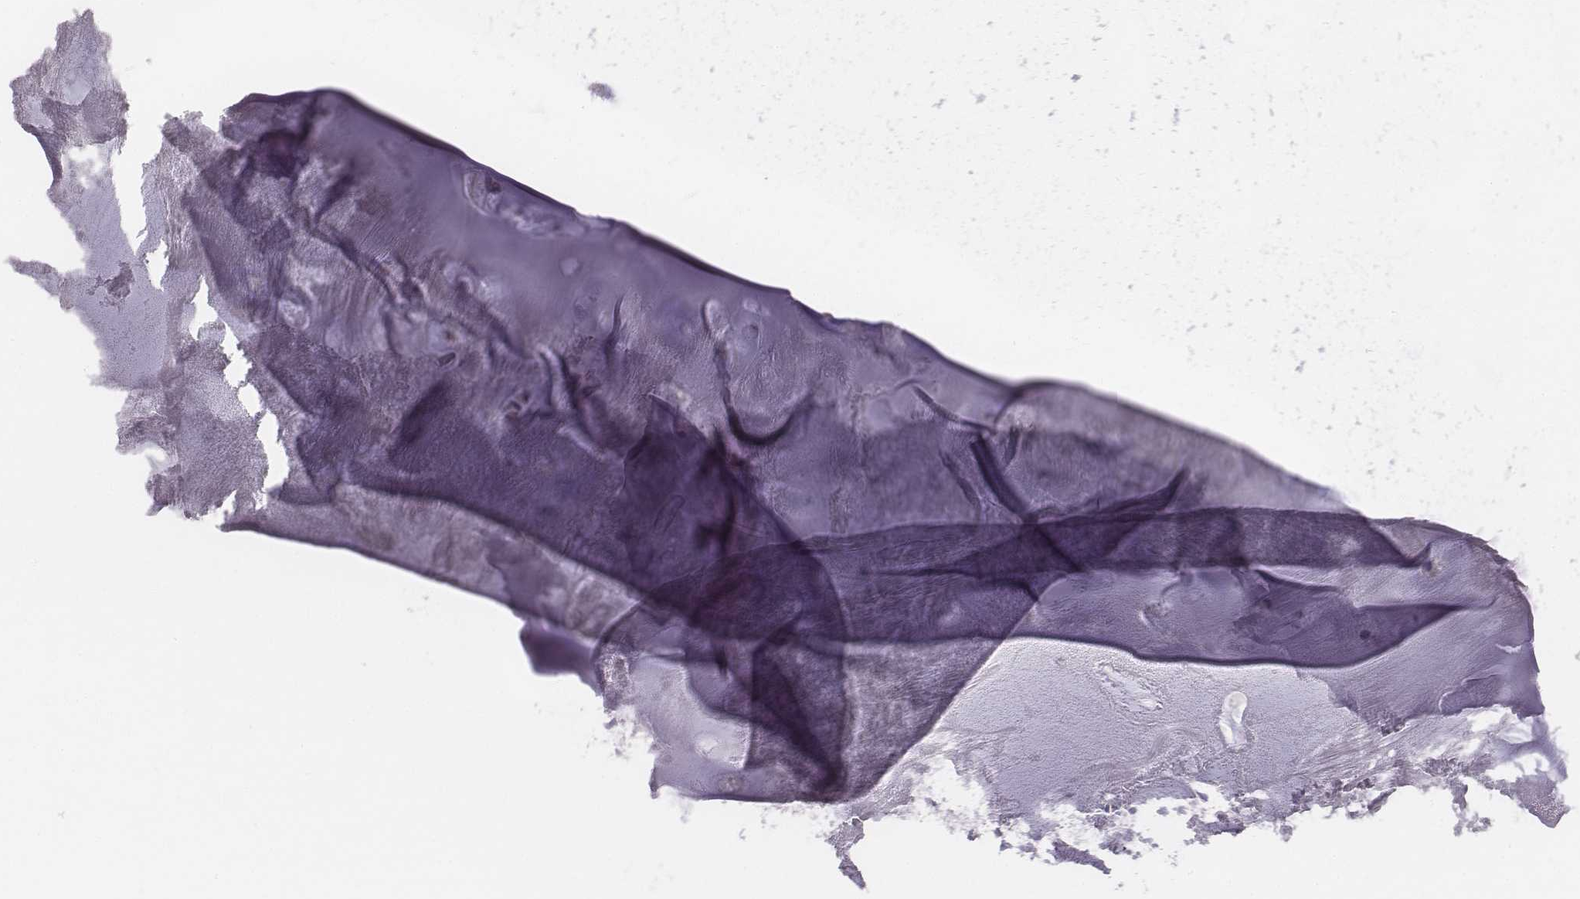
{"staining": {"intensity": "negative", "quantity": "none", "location": "none"}, "tissue": "soft tissue", "cell_type": "Chondrocytes", "image_type": "normal", "snomed": [{"axis": "morphology", "description": "Normal tissue, NOS"}, {"axis": "morphology", "description": "Squamous cell carcinoma, NOS"}, {"axis": "topography", "description": "Cartilage tissue"}, {"axis": "topography", "description": "Lung"}], "caption": "DAB (3,3'-diaminobenzidine) immunohistochemical staining of benign soft tissue displays no significant staining in chondrocytes. (Immunohistochemistry, brightfield microscopy, high magnification).", "gene": "PRKCZ", "patient": {"sex": "male", "age": 66}}